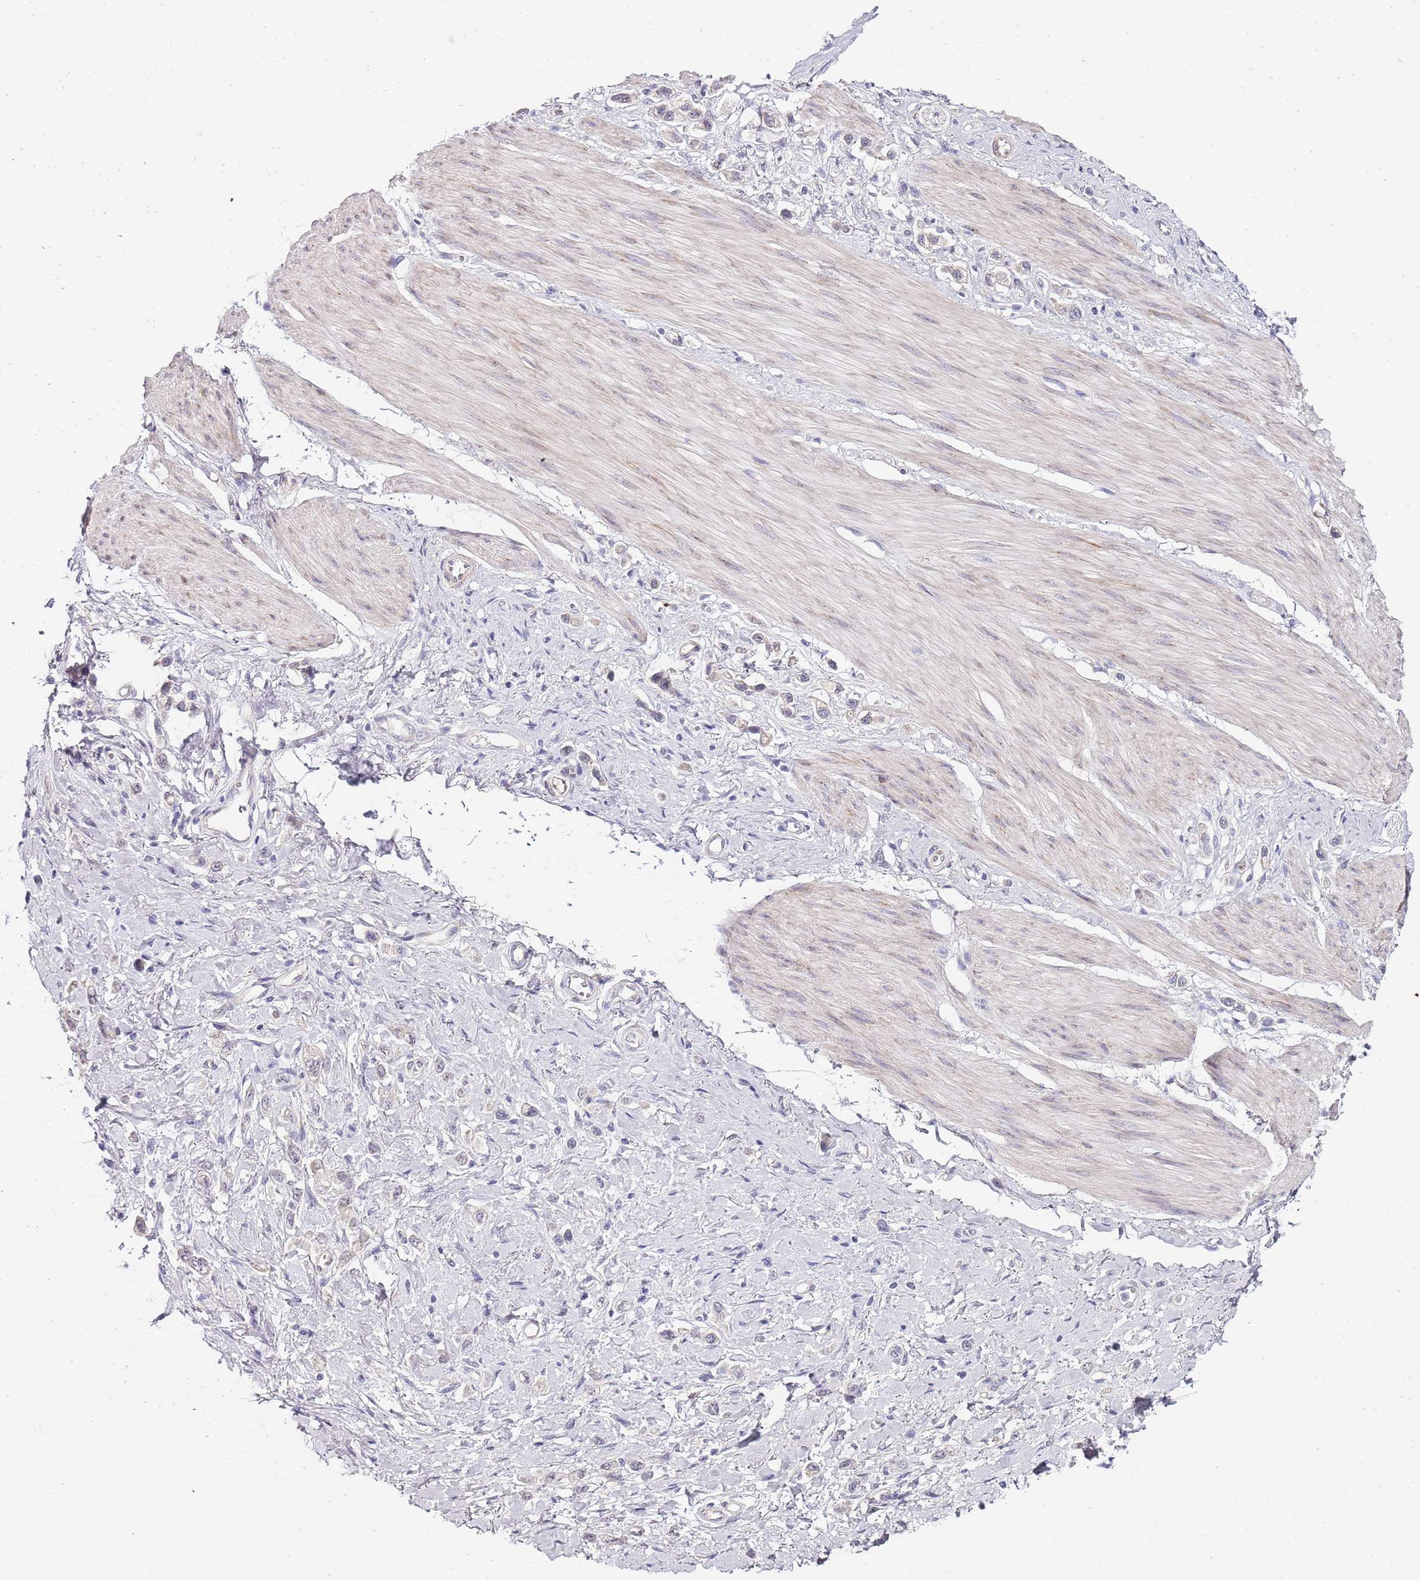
{"staining": {"intensity": "negative", "quantity": "none", "location": "none"}, "tissue": "stomach cancer", "cell_type": "Tumor cells", "image_type": "cancer", "snomed": [{"axis": "morphology", "description": "Adenocarcinoma, NOS"}, {"axis": "topography", "description": "Stomach"}], "caption": "Immunohistochemistry (IHC) of stomach cancer (adenocarcinoma) demonstrates no expression in tumor cells.", "gene": "TBC1D9", "patient": {"sex": "female", "age": 65}}